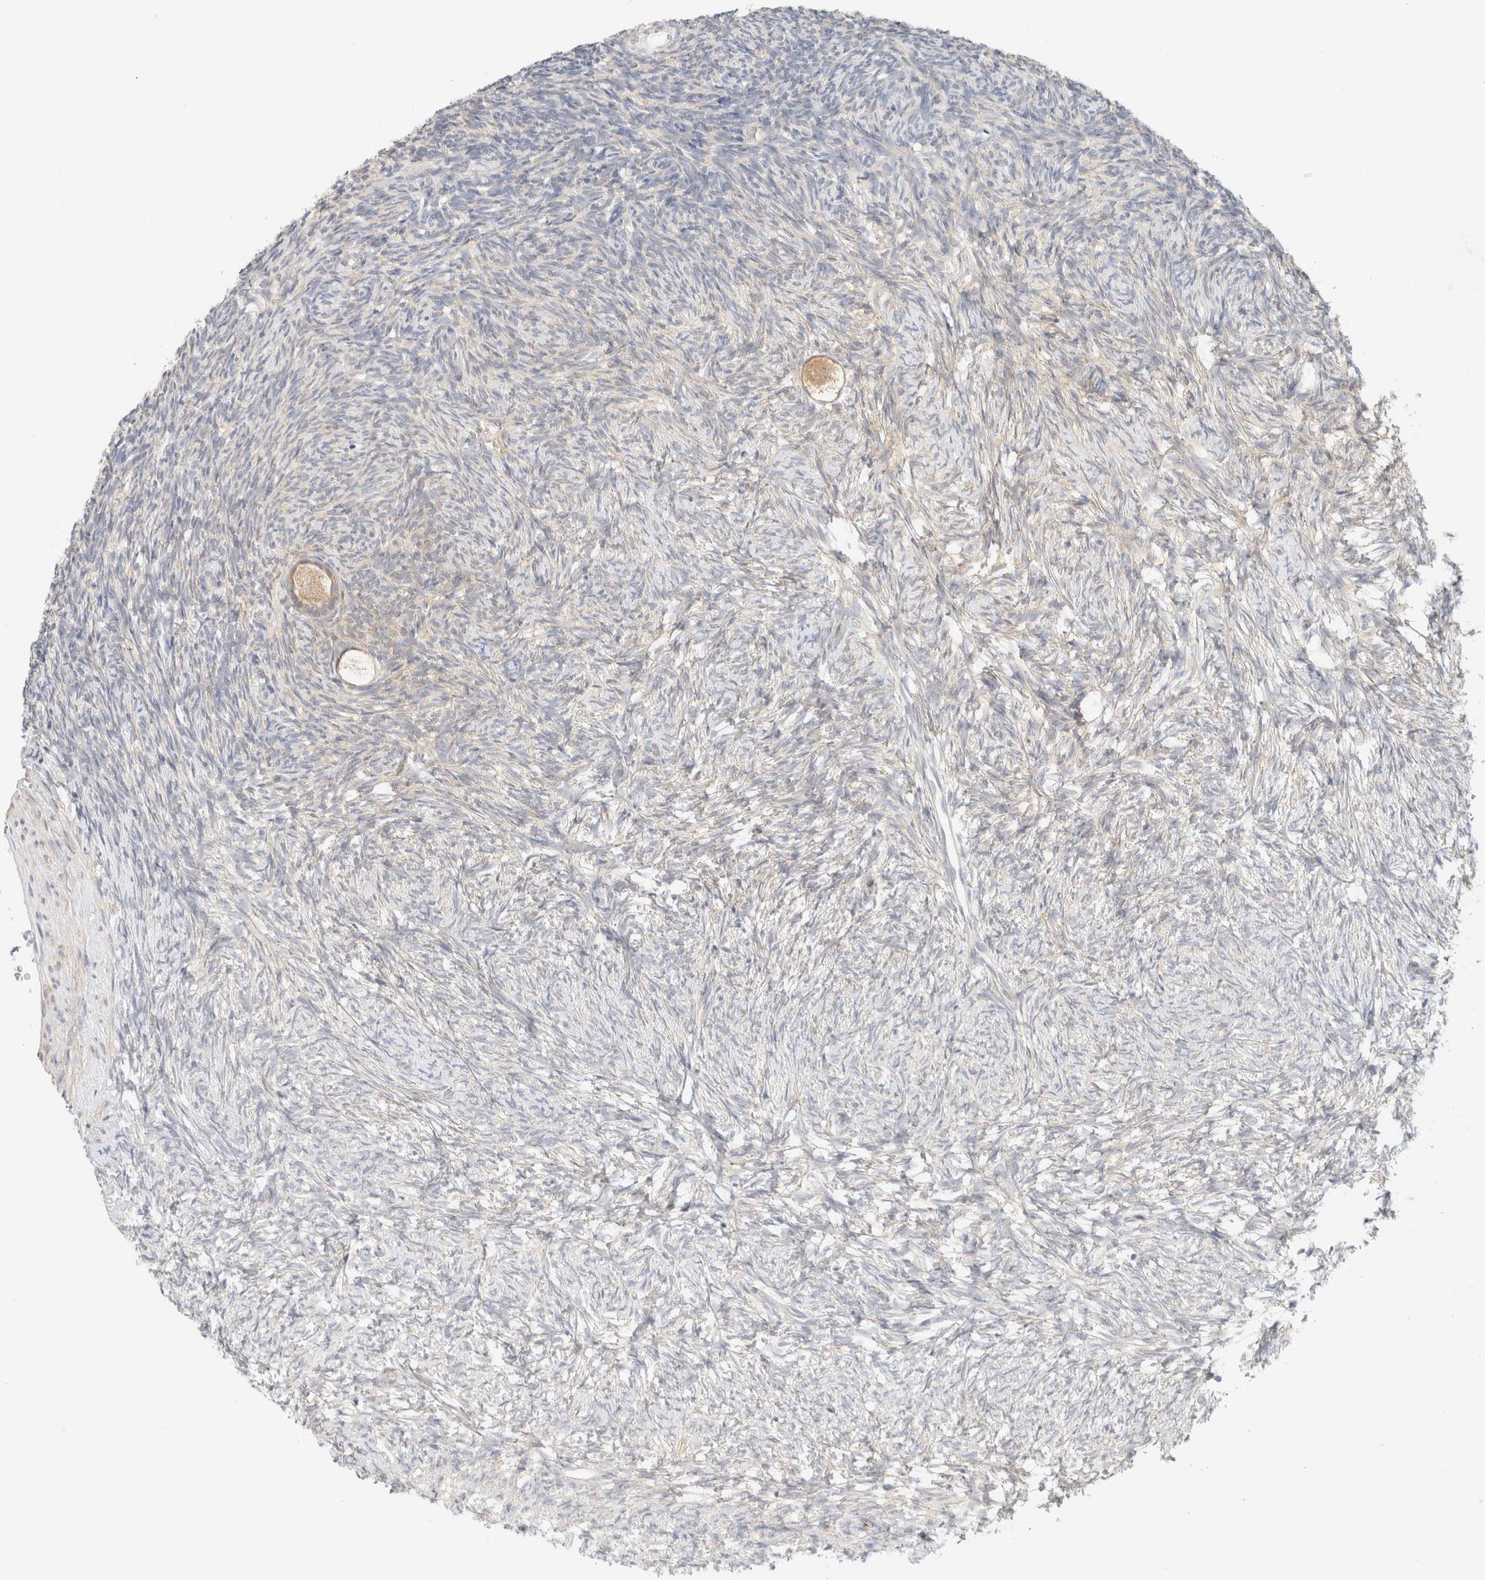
{"staining": {"intensity": "weak", "quantity": "25%-75%", "location": "cytoplasmic/membranous"}, "tissue": "ovary", "cell_type": "Follicle cells", "image_type": "normal", "snomed": [{"axis": "morphology", "description": "Normal tissue, NOS"}, {"axis": "topography", "description": "Ovary"}], "caption": "Immunohistochemical staining of unremarkable human ovary exhibits 25%-75% levels of weak cytoplasmic/membranous protein expression in approximately 25%-75% of follicle cells.", "gene": "GPI", "patient": {"sex": "female", "age": 34}}